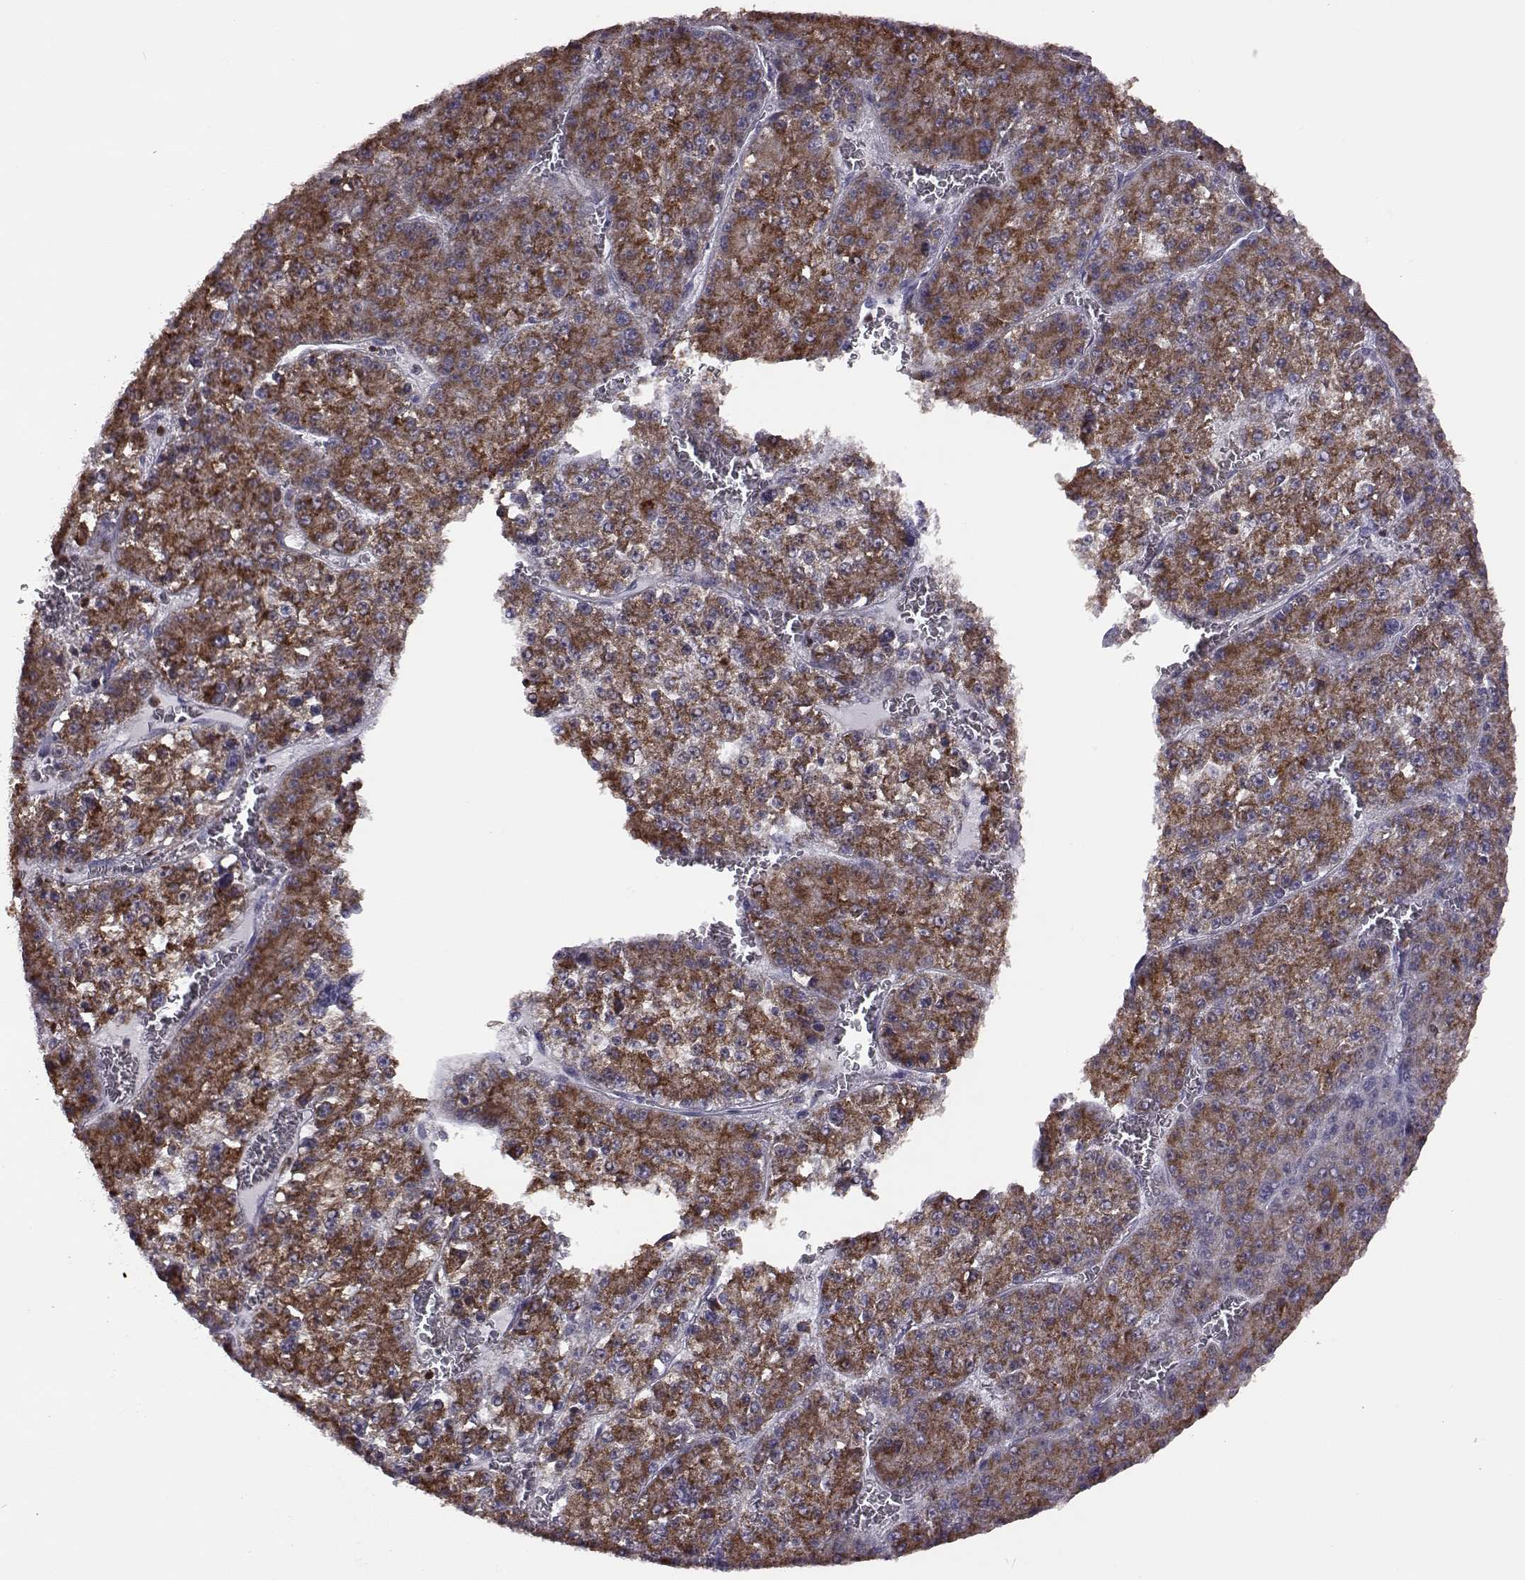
{"staining": {"intensity": "strong", "quantity": ">75%", "location": "cytoplasmic/membranous"}, "tissue": "liver cancer", "cell_type": "Tumor cells", "image_type": "cancer", "snomed": [{"axis": "morphology", "description": "Carcinoma, Hepatocellular, NOS"}, {"axis": "topography", "description": "Liver"}], "caption": "Hepatocellular carcinoma (liver) stained for a protein demonstrates strong cytoplasmic/membranous positivity in tumor cells.", "gene": "DOK2", "patient": {"sex": "female", "age": 73}}